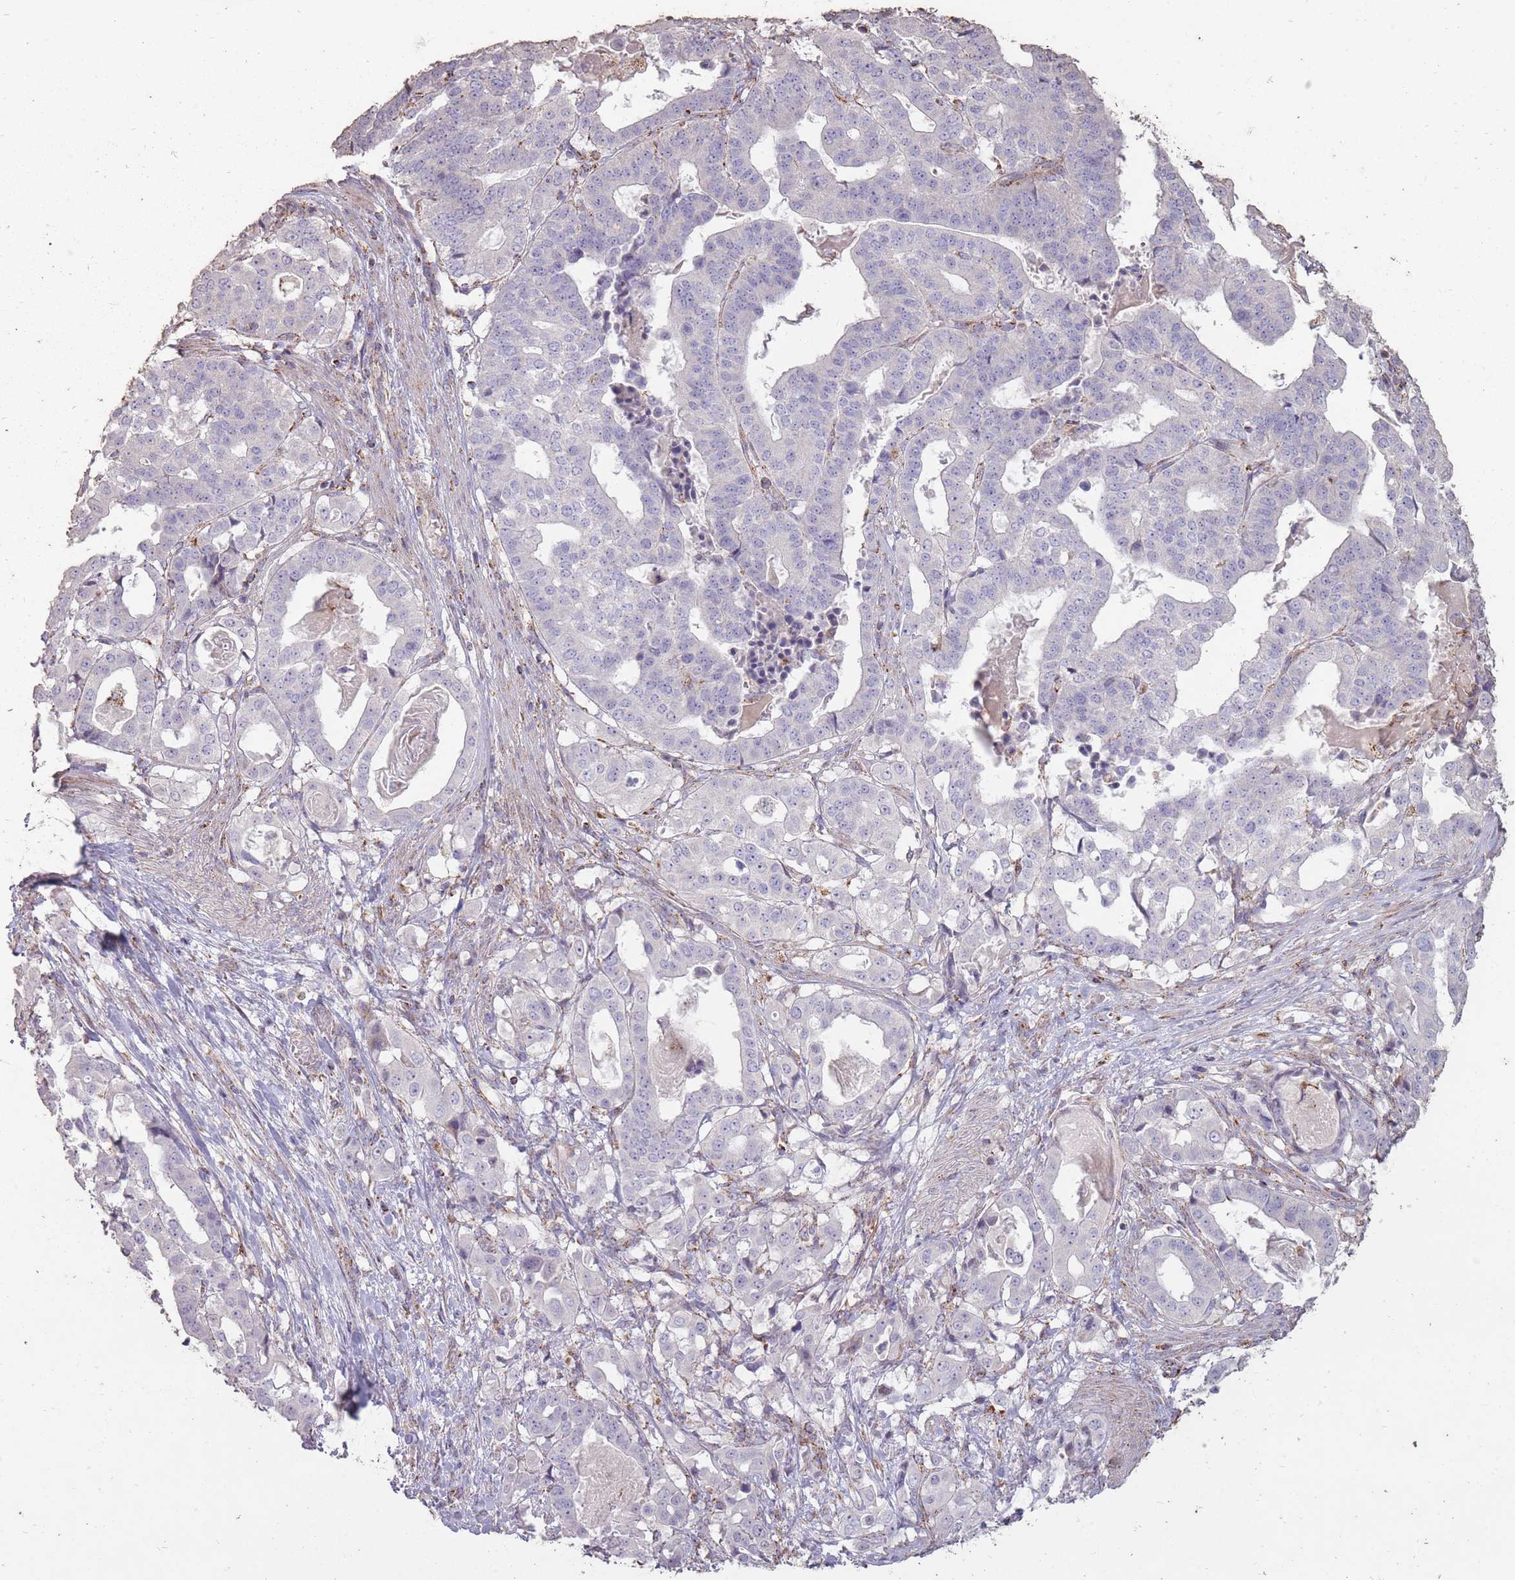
{"staining": {"intensity": "negative", "quantity": "none", "location": "none"}, "tissue": "stomach cancer", "cell_type": "Tumor cells", "image_type": "cancer", "snomed": [{"axis": "morphology", "description": "Adenocarcinoma, NOS"}, {"axis": "topography", "description": "Stomach"}], "caption": "The image reveals no staining of tumor cells in stomach cancer.", "gene": "CNOT8", "patient": {"sex": "male", "age": 48}}